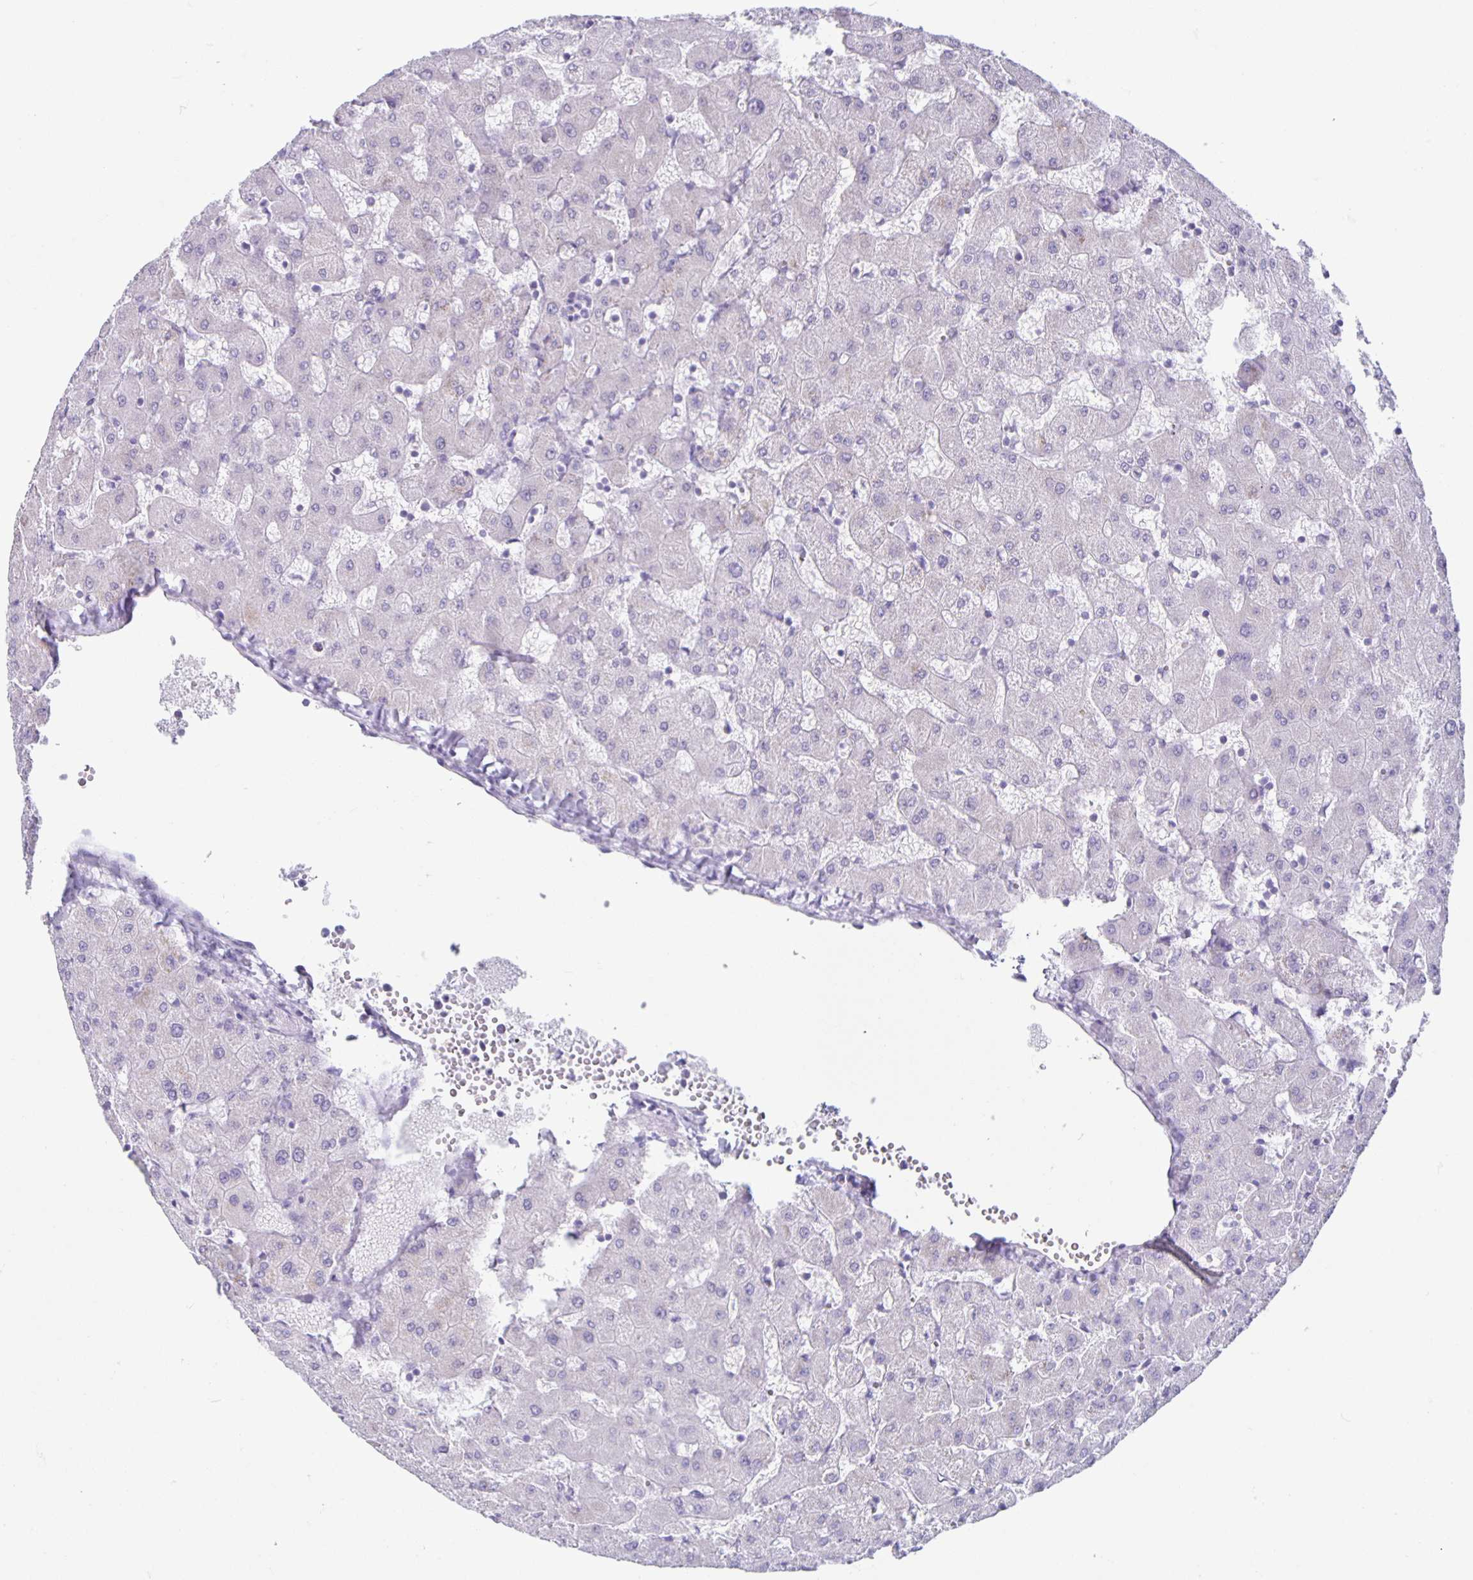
{"staining": {"intensity": "negative", "quantity": "none", "location": "none"}, "tissue": "liver", "cell_type": "Cholangiocytes", "image_type": "normal", "snomed": [{"axis": "morphology", "description": "Normal tissue, NOS"}, {"axis": "topography", "description": "Liver"}], "caption": "This is a micrograph of IHC staining of benign liver, which shows no positivity in cholangiocytes. (IHC, brightfield microscopy, high magnification).", "gene": "CT45A10", "patient": {"sex": "female", "age": 63}}